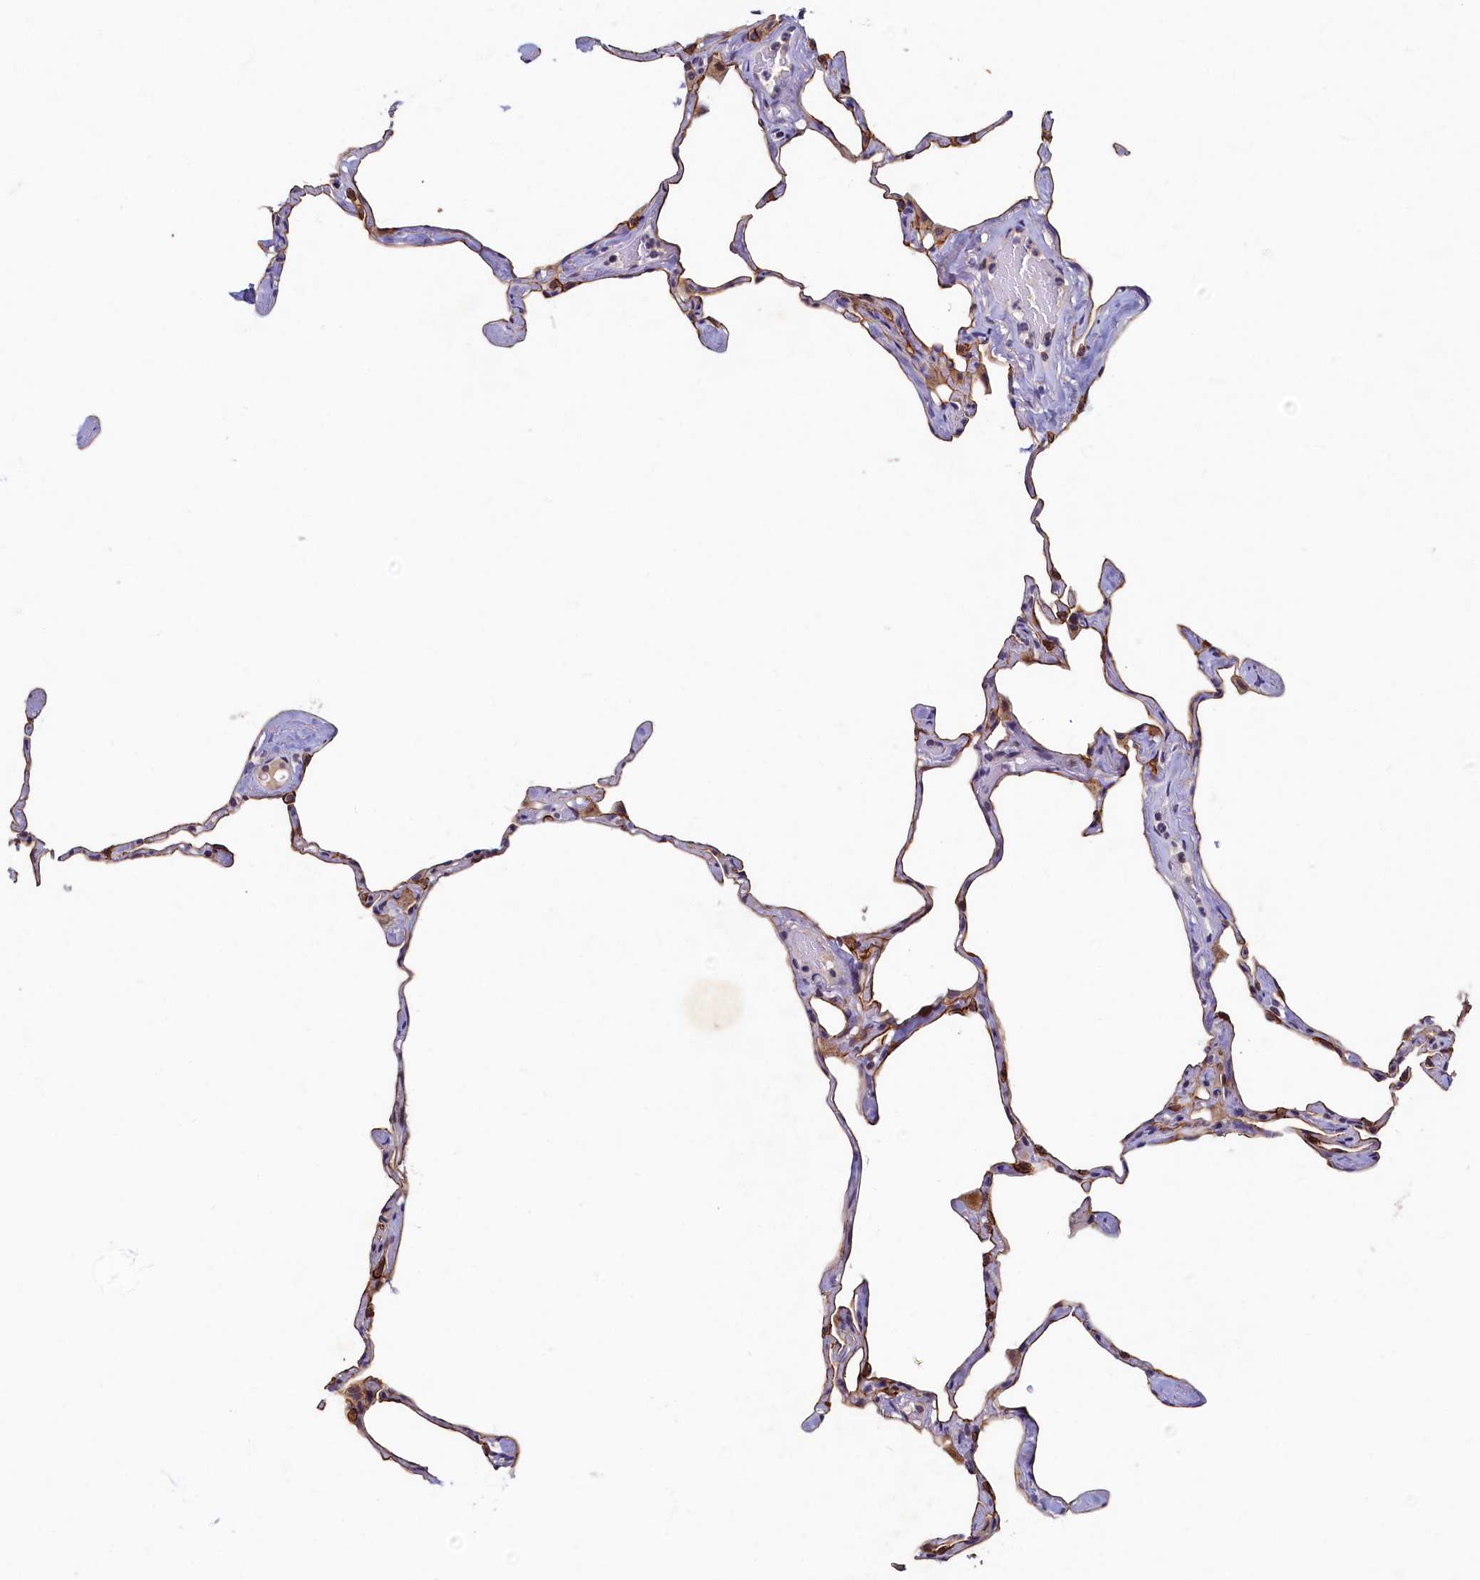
{"staining": {"intensity": "negative", "quantity": "none", "location": "none"}, "tissue": "lung", "cell_type": "Alveolar cells", "image_type": "normal", "snomed": [{"axis": "morphology", "description": "Normal tissue, NOS"}, {"axis": "topography", "description": "Lung"}], "caption": "High power microscopy histopathology image of an immunohistochemistry photomicrograph of benign lung, revealing no significant expression in alveolar cells.", "gene": "LATS2", "patient": {"sex": "male", "age": 65}}